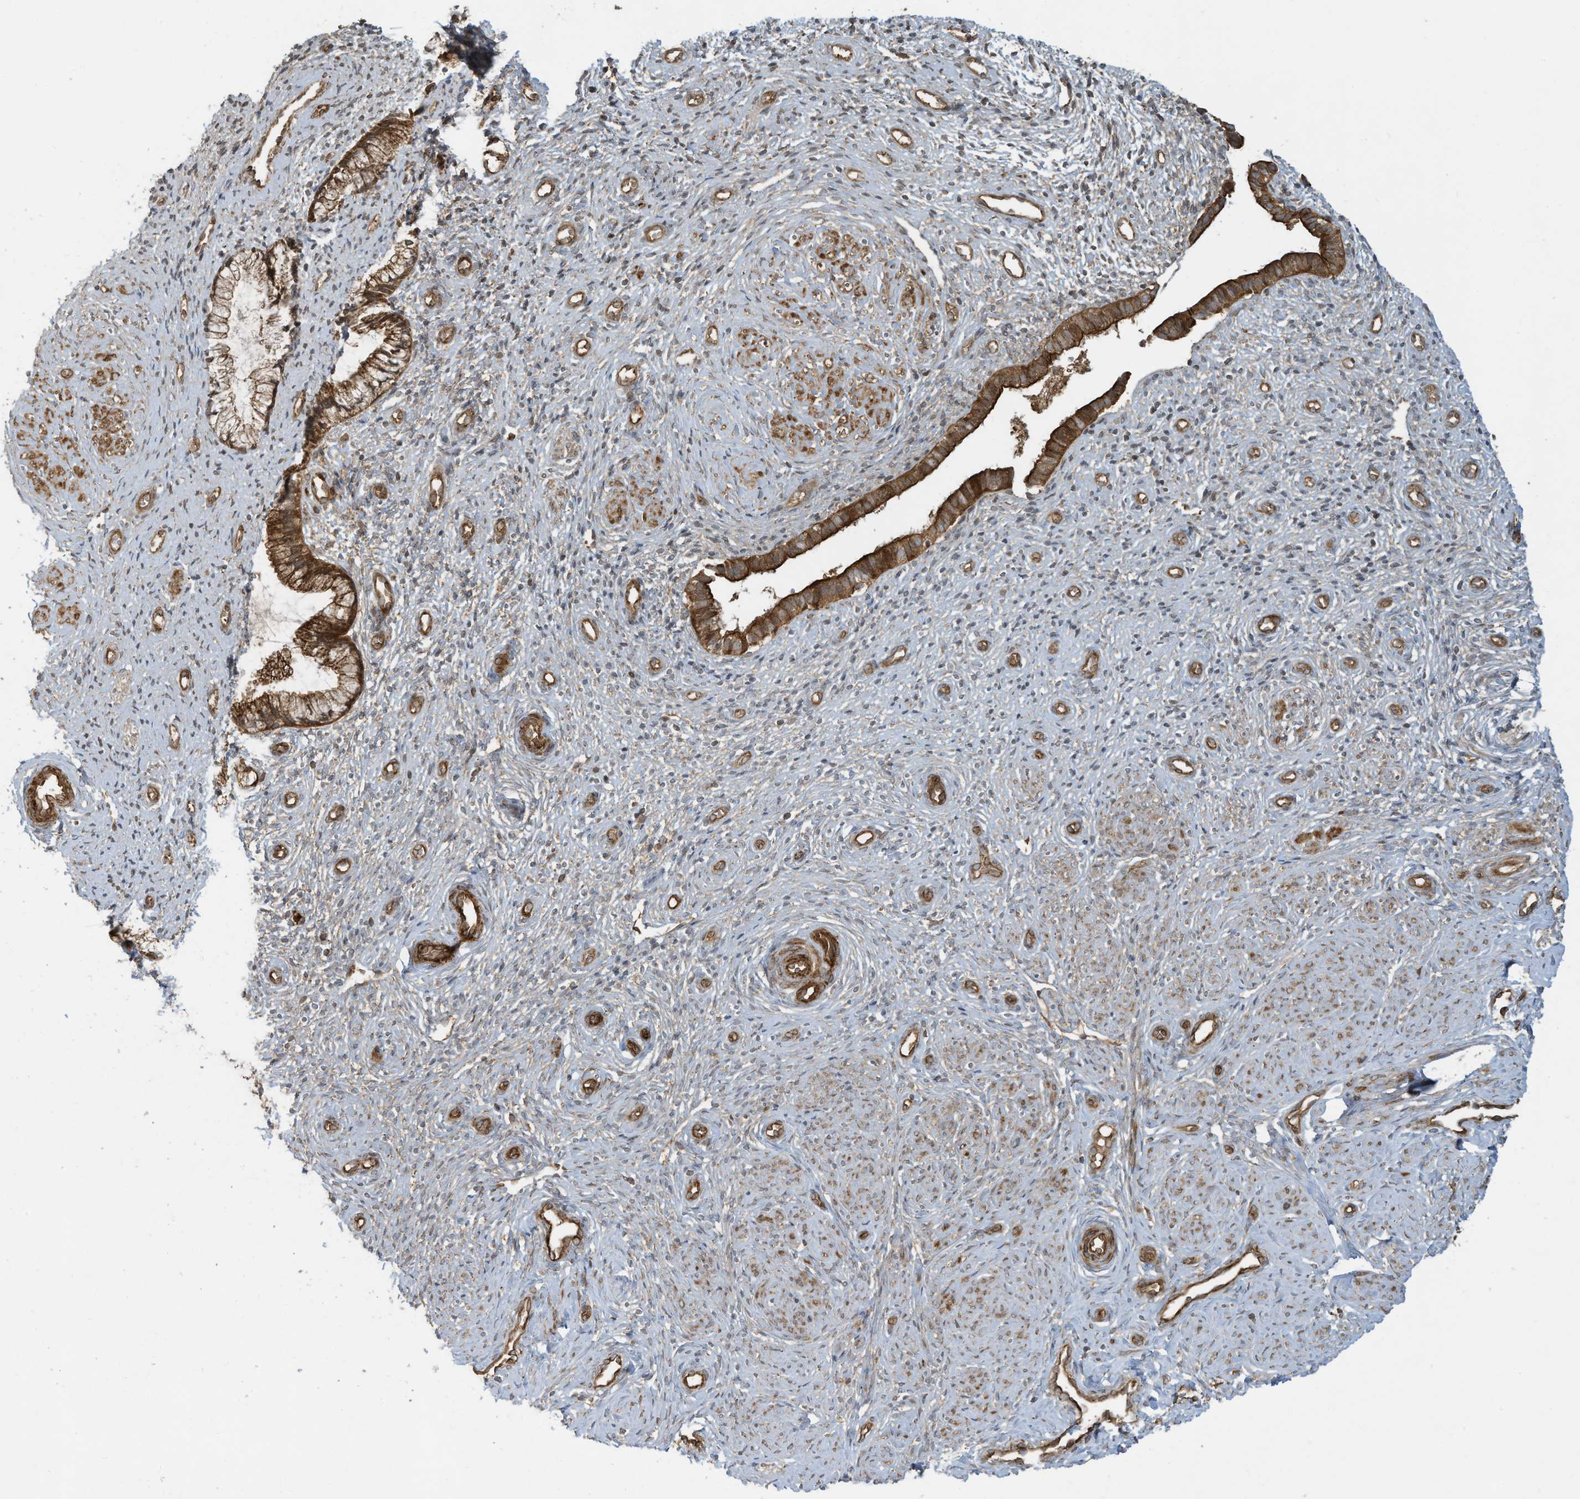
{"staining": {"intensity": "strong", "quantity": ">75%", "location": "cytoplasmic/membranous"}, "tissue": "cervix", "cell_type": "Glandular cells", "image_type": "normal", "snomed": [{"axis": "morphology", "description": "Normal tissue, NOS"}, {"axis": "topography", "description": "Cervix"}], "caption": "This micrograph reveals immunohistochemistry staining of benign cervix, with high strong cytoplasmic/membranous staining in about >75% of glandular cells.", "gene": "DDIT4", "patient": {"sex": "female", "age": 27}}